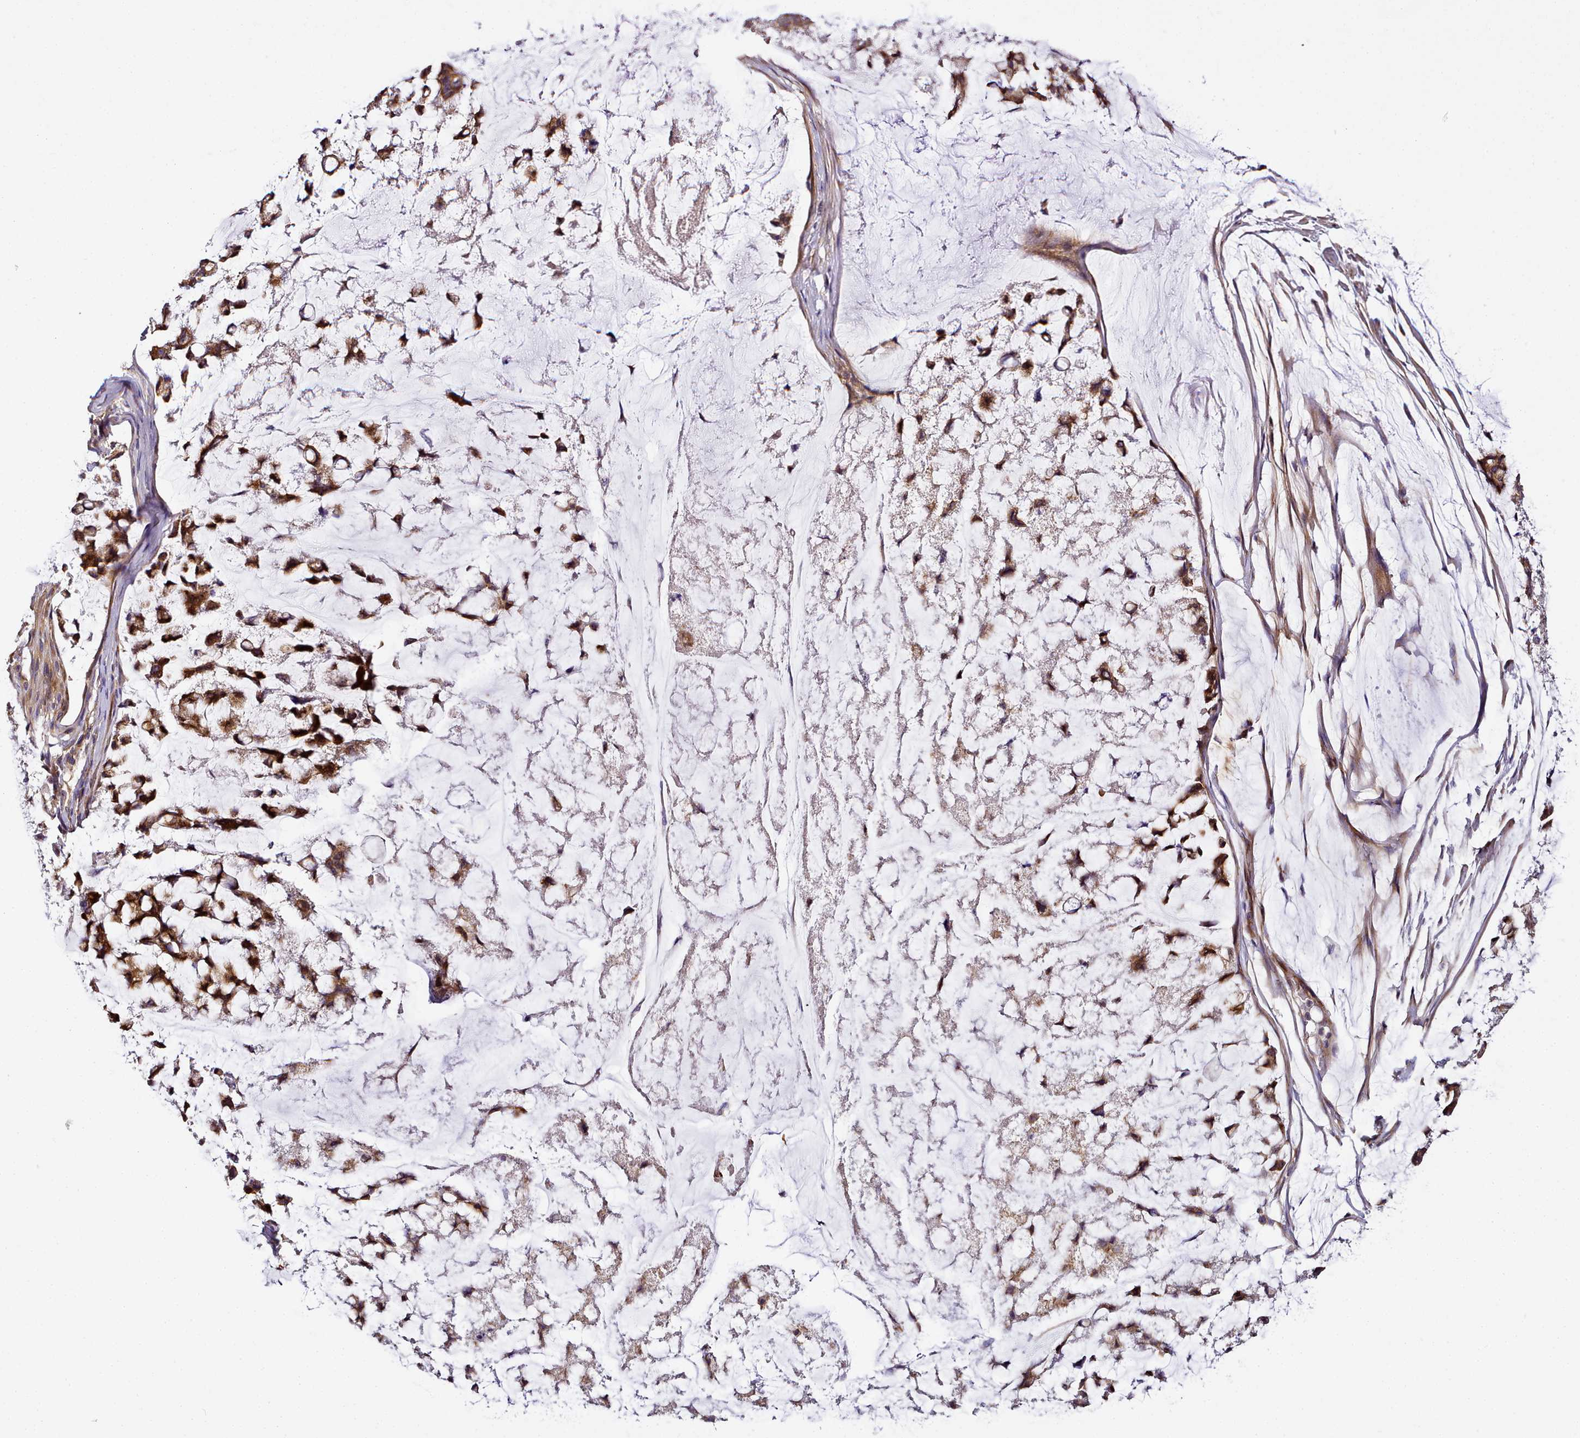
{"staining": {"intensity": "strong", "quantity": ">75%", "location": "cytoplasmic/membranous,nuclear"}, "tissue": "stomach cancer", "cell_type": "Tumor cells", "image_type": "cancer", "snomed": [{"axis": "morphology", "description": "Adenocarcinoma, NOS"}, {"axis": "topography", "description": "Stomach, lower"}], "caption": "Immunohistochemical staining of human stomach cancer displays strong cytoplasmic/membranous and nuclear protein expression in approximately >75% of tumor cells.", "gene": "NBPF1", "patient": {"sex": "male", "age": 67}}